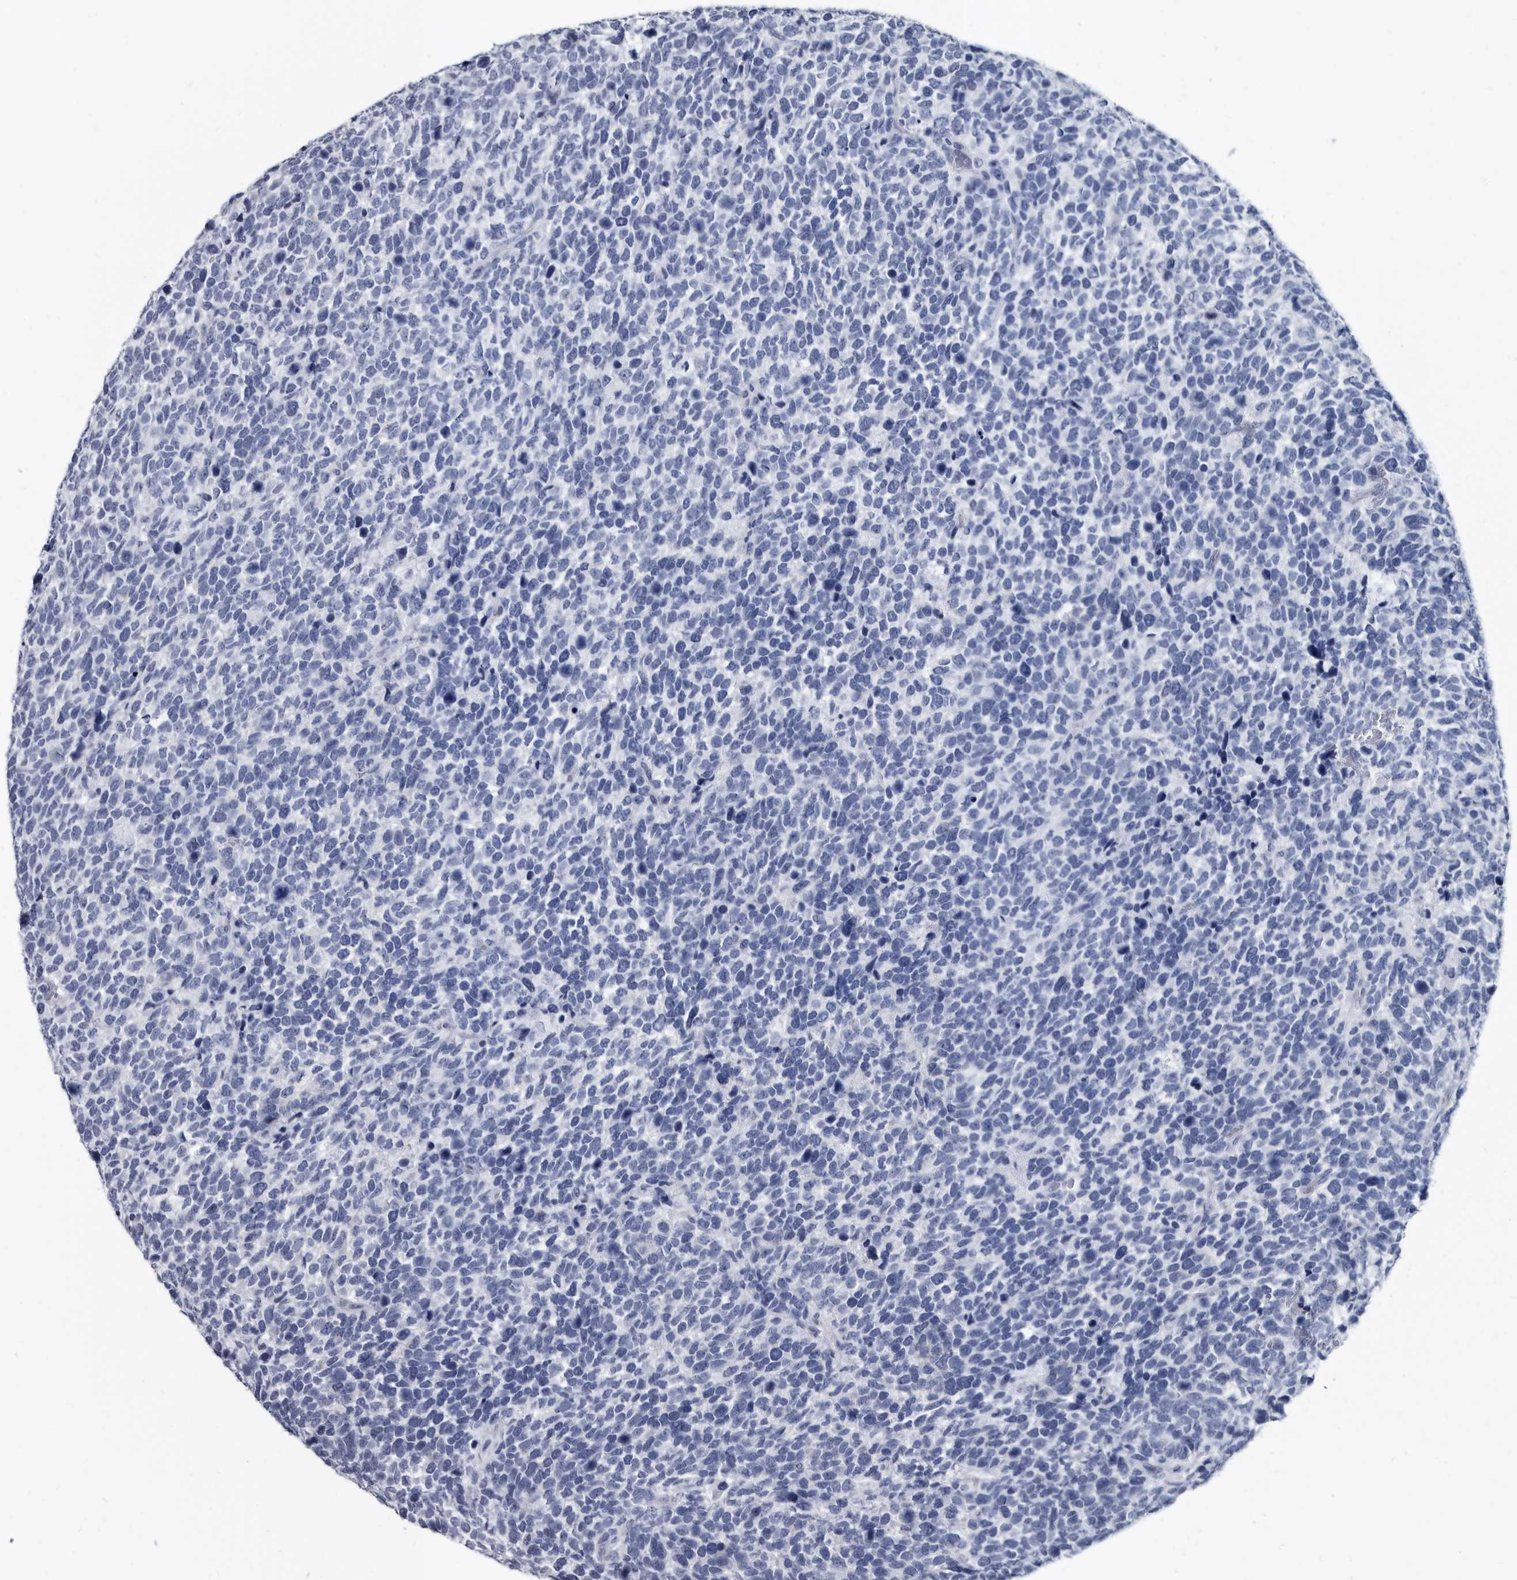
{"staining": {"intensity": "negative", "quantity": "none", "location": "none"}, "tissue": "urothelial cancer", "cell_type": "Tumor cells", "image_type": "cancer", "snomed": [{"axis": "morphology", "description": "Urothelial carcinoma, High grade"}, {"axis": "topography", "description": "Urinary bladder"}], "caption": "Protein analysis of urothelial cancer demonstrates no significant staining in tumor cells.", "gene": "PRSS8", "patient": {"sex": "female", "age": 82}}